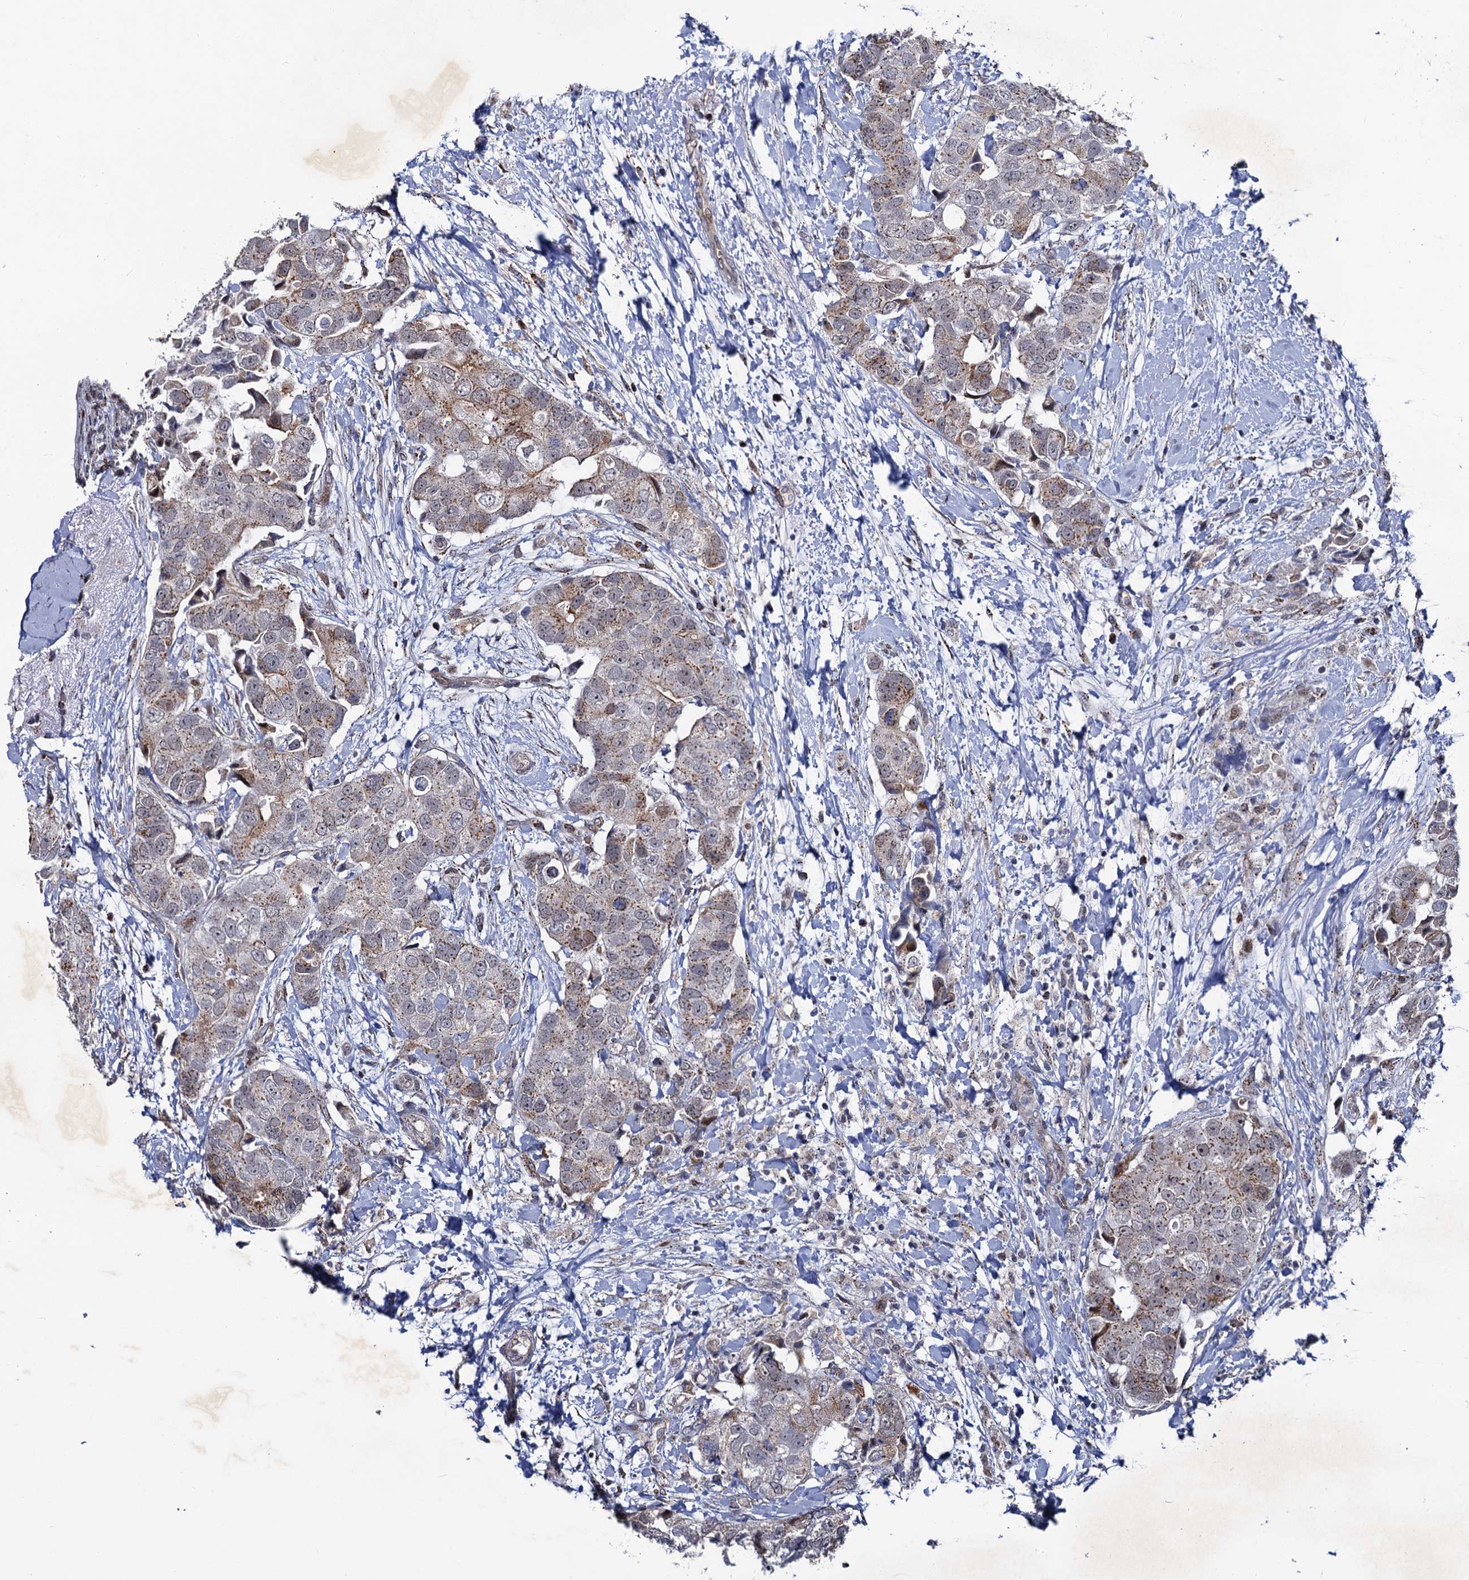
{"staining": {"intensity": "weak", "quantity": "25%-75%", "location": "cytoplasmic/membranous"}, "tissue": "breast cancer", "cell_type": "Tumor cells", "image_type": "cancer", "snomed": [{"axis": "morphology", "description": "Normal tissue, NOS"}, {"axis": "morphology", "description": "Duct carcinoma"}, {"axis": "topography", "description": "Breast"}], "caption": "Immunohistochemistry micrograph of neoplastic tissue: human breast cancer (invasive ductal carcinoma) stained using IHC displays low levels of weak protein expression localized specifically in the cytoplasmic/membranous of tumor cells, appearing as a cytoplasmic/membranous brown color.", "gene": "THAP2", "patient": {"sex": "female", "age": 62}}